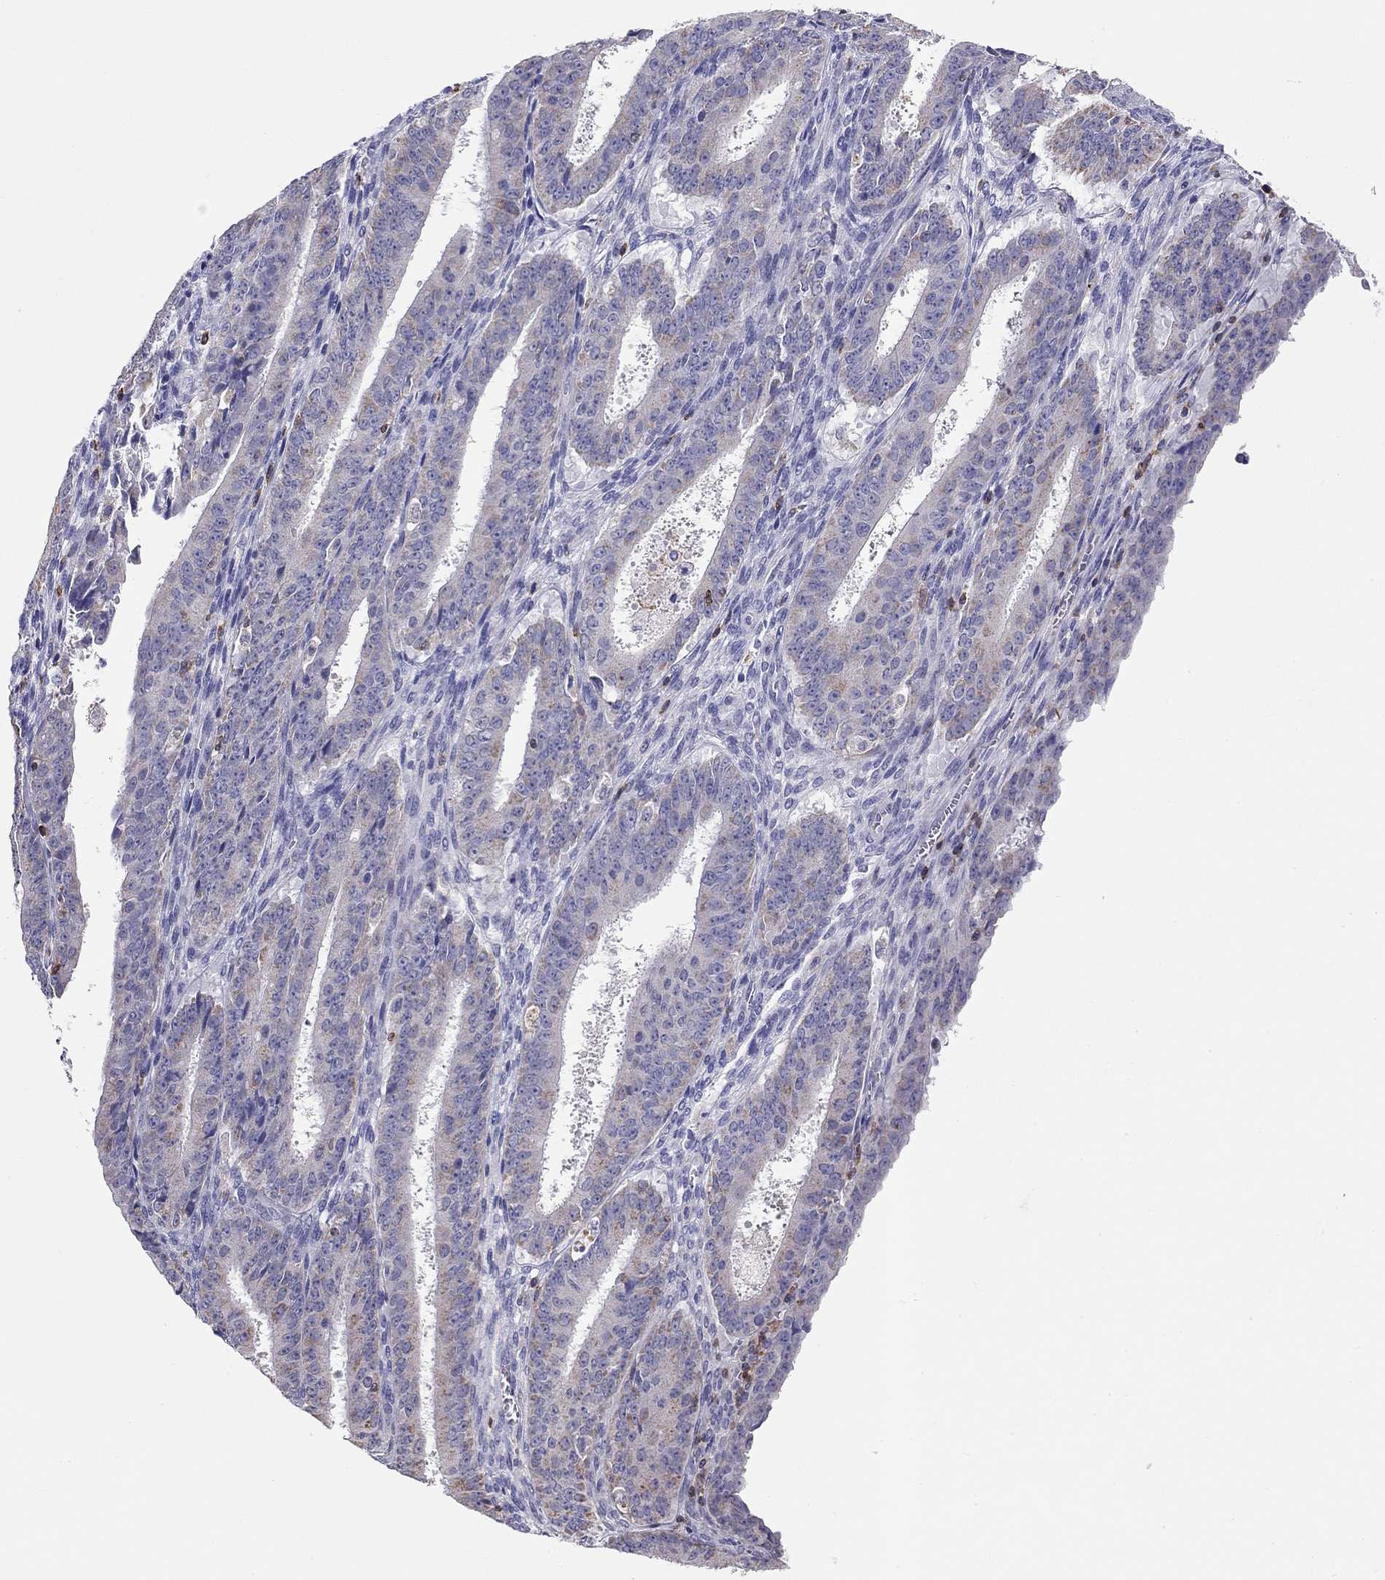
{"staining": {"intensity": "negative", "quantity": "none", "location": "none"}, "tissue": "ovarian cancer", "cell_type": "Tumor cells", "image_type": "cancer", "snomed": [{"axis": "morphology", "description": "Carcinoma, endometroid"}, {"axis": "topography", "description": "Ovary"}], "caption": "Ovarian cancer (endometroid carcinoma) was stained to show a protein in brown. There is no significant expression in tumor cells.", "gene": "CITED1", "patient": {"sex": "female", "age": 42}}